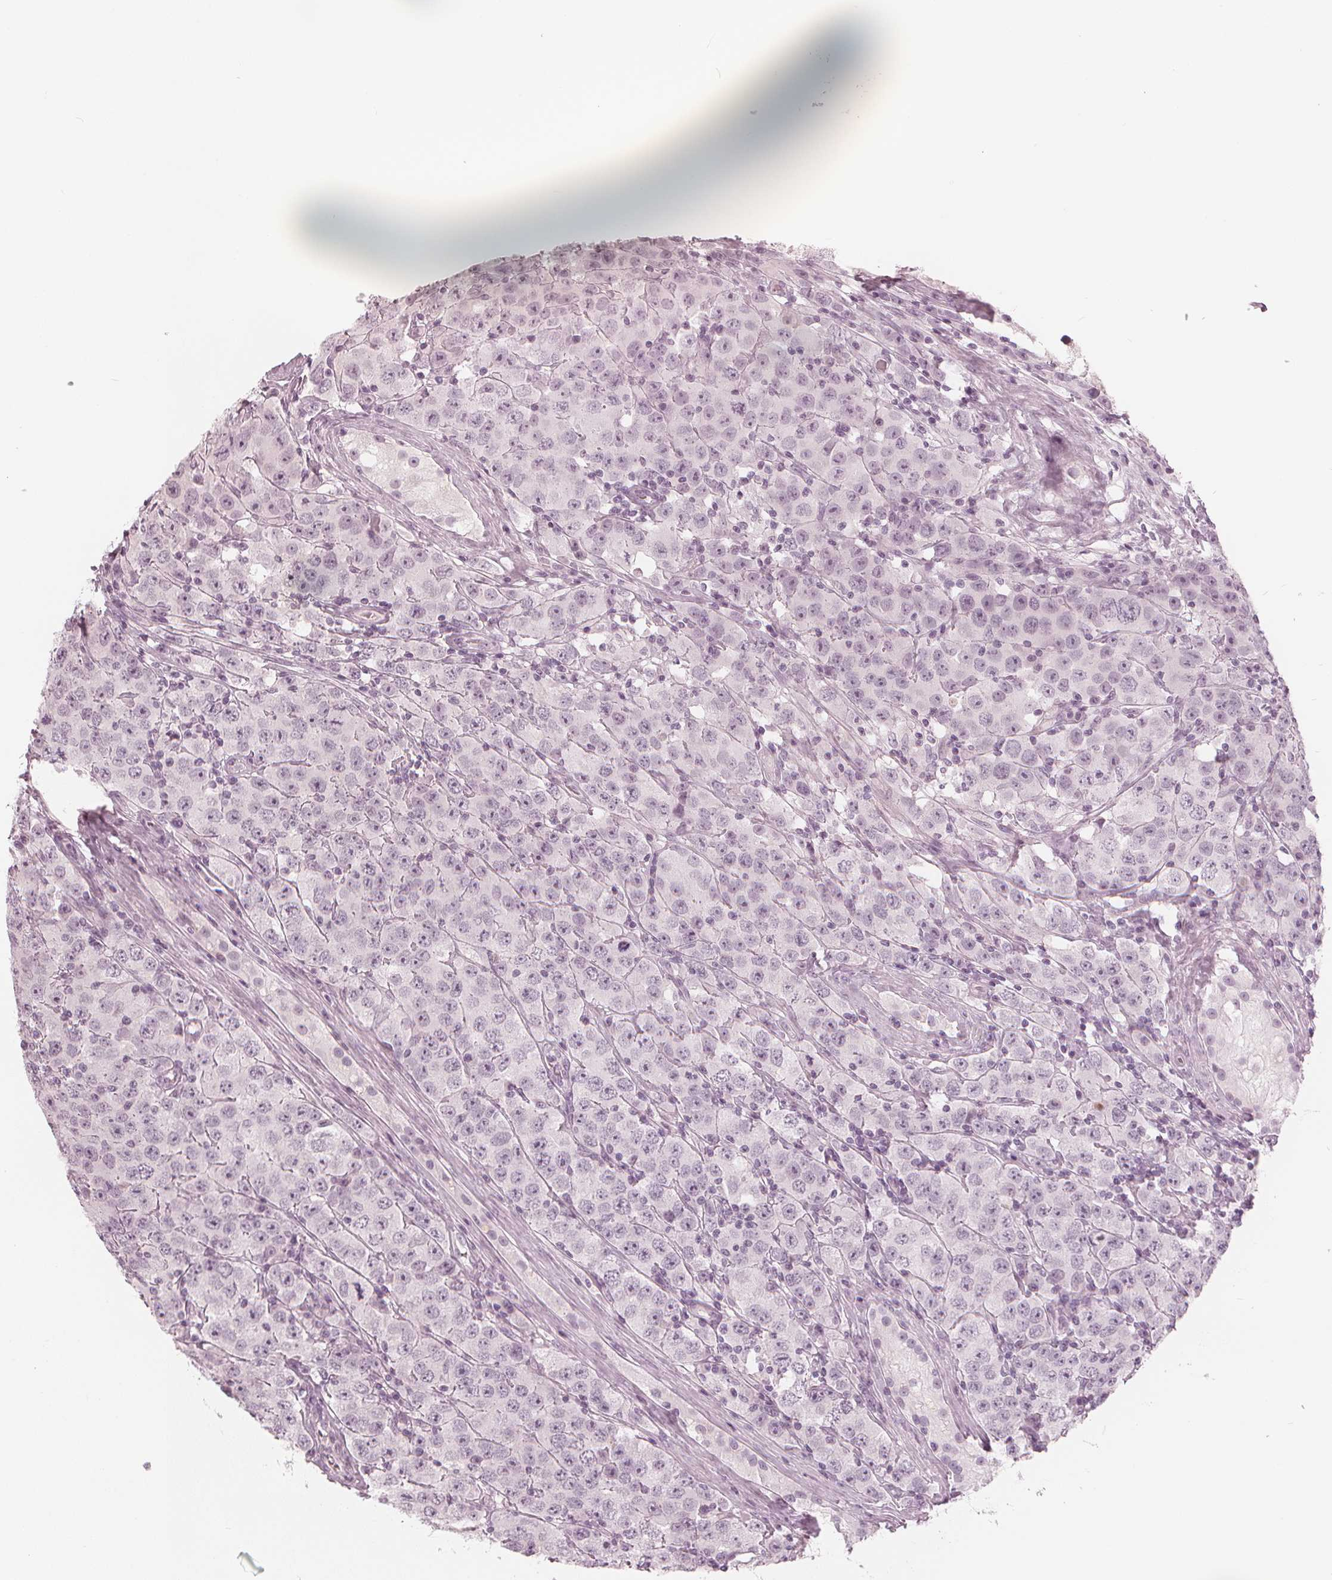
{"staining": {"intensity": "negative", "quantity": "none", "location": "none"}, "tissue": "testis cancer", "cell_type": "Tumor cells", "image_type": "cancer", "snomed": [{"axis": "morphology", "description": "Seminoma, NOS"}, {"axis": "topography", "description": "Testis"}], "caption": "Immunohistochemistry (IHC) of human testis seminoma reveals no staining in tumor cells. The staining was performed using DAB to visualize the protein expression in brown, while the nuclei were stained in blue with hematoxylin (Magnification: 20x).", "gene": "PAEP", "patient": {"sex": "male", "age": 52}}